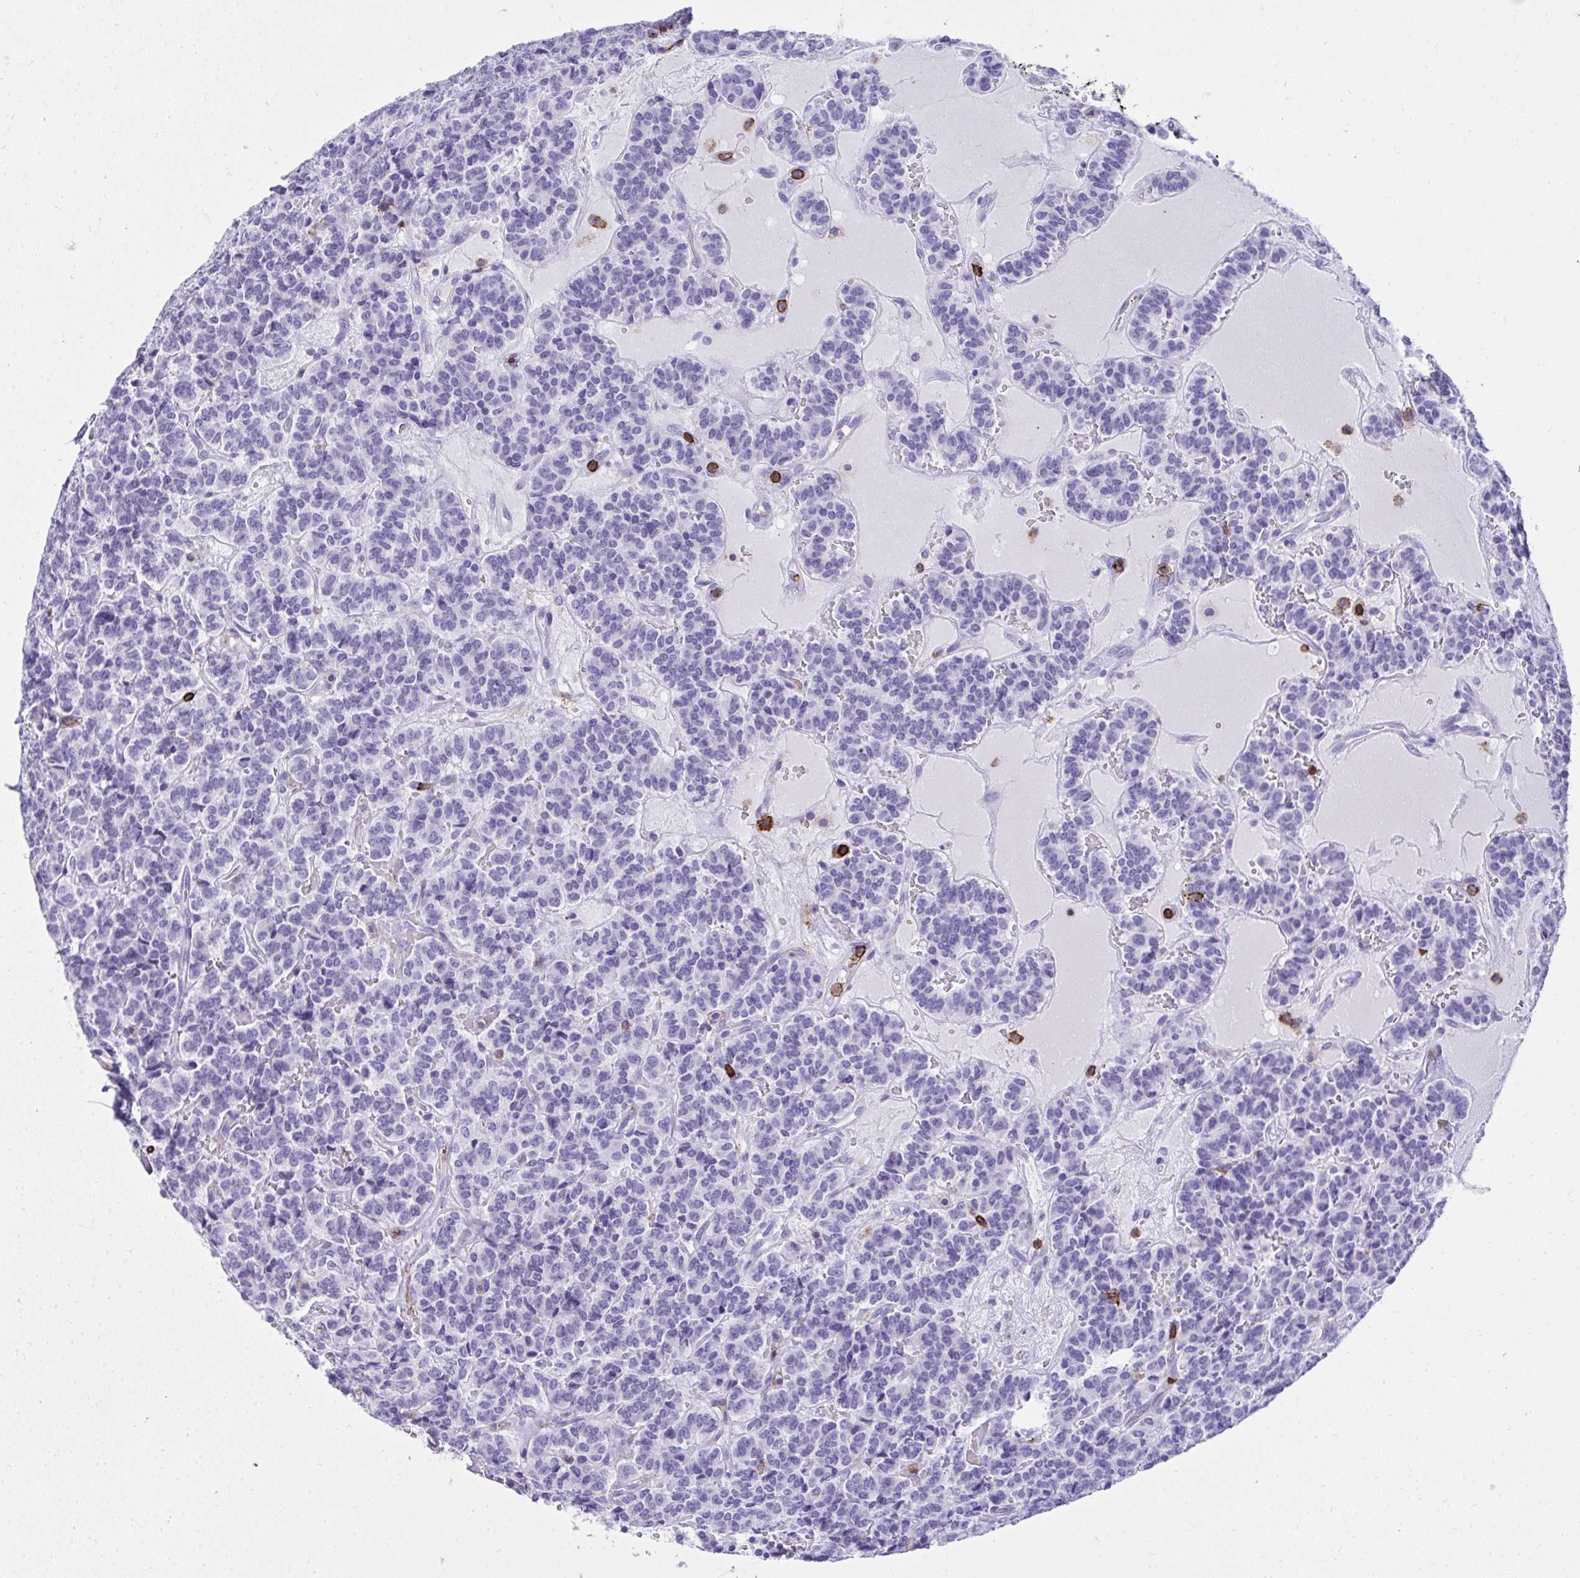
{"staining": {"intensity": "negative", "quantity": "none", "location": "none"}, "tissue": "carcinoid", "cell_type": "Tumor cells", "image_type": "cancer", "snomed": [{"axis": "morphology", "description": "Carcinoid, malignant, NOS"}, {"axis": "topography", "description": "Pancreas"}], "caption": "Image shows no significant protein expression in tumor cells of carcinoid.", "gene": "SPN", "patient": {"sex": "male", "age": 36}}